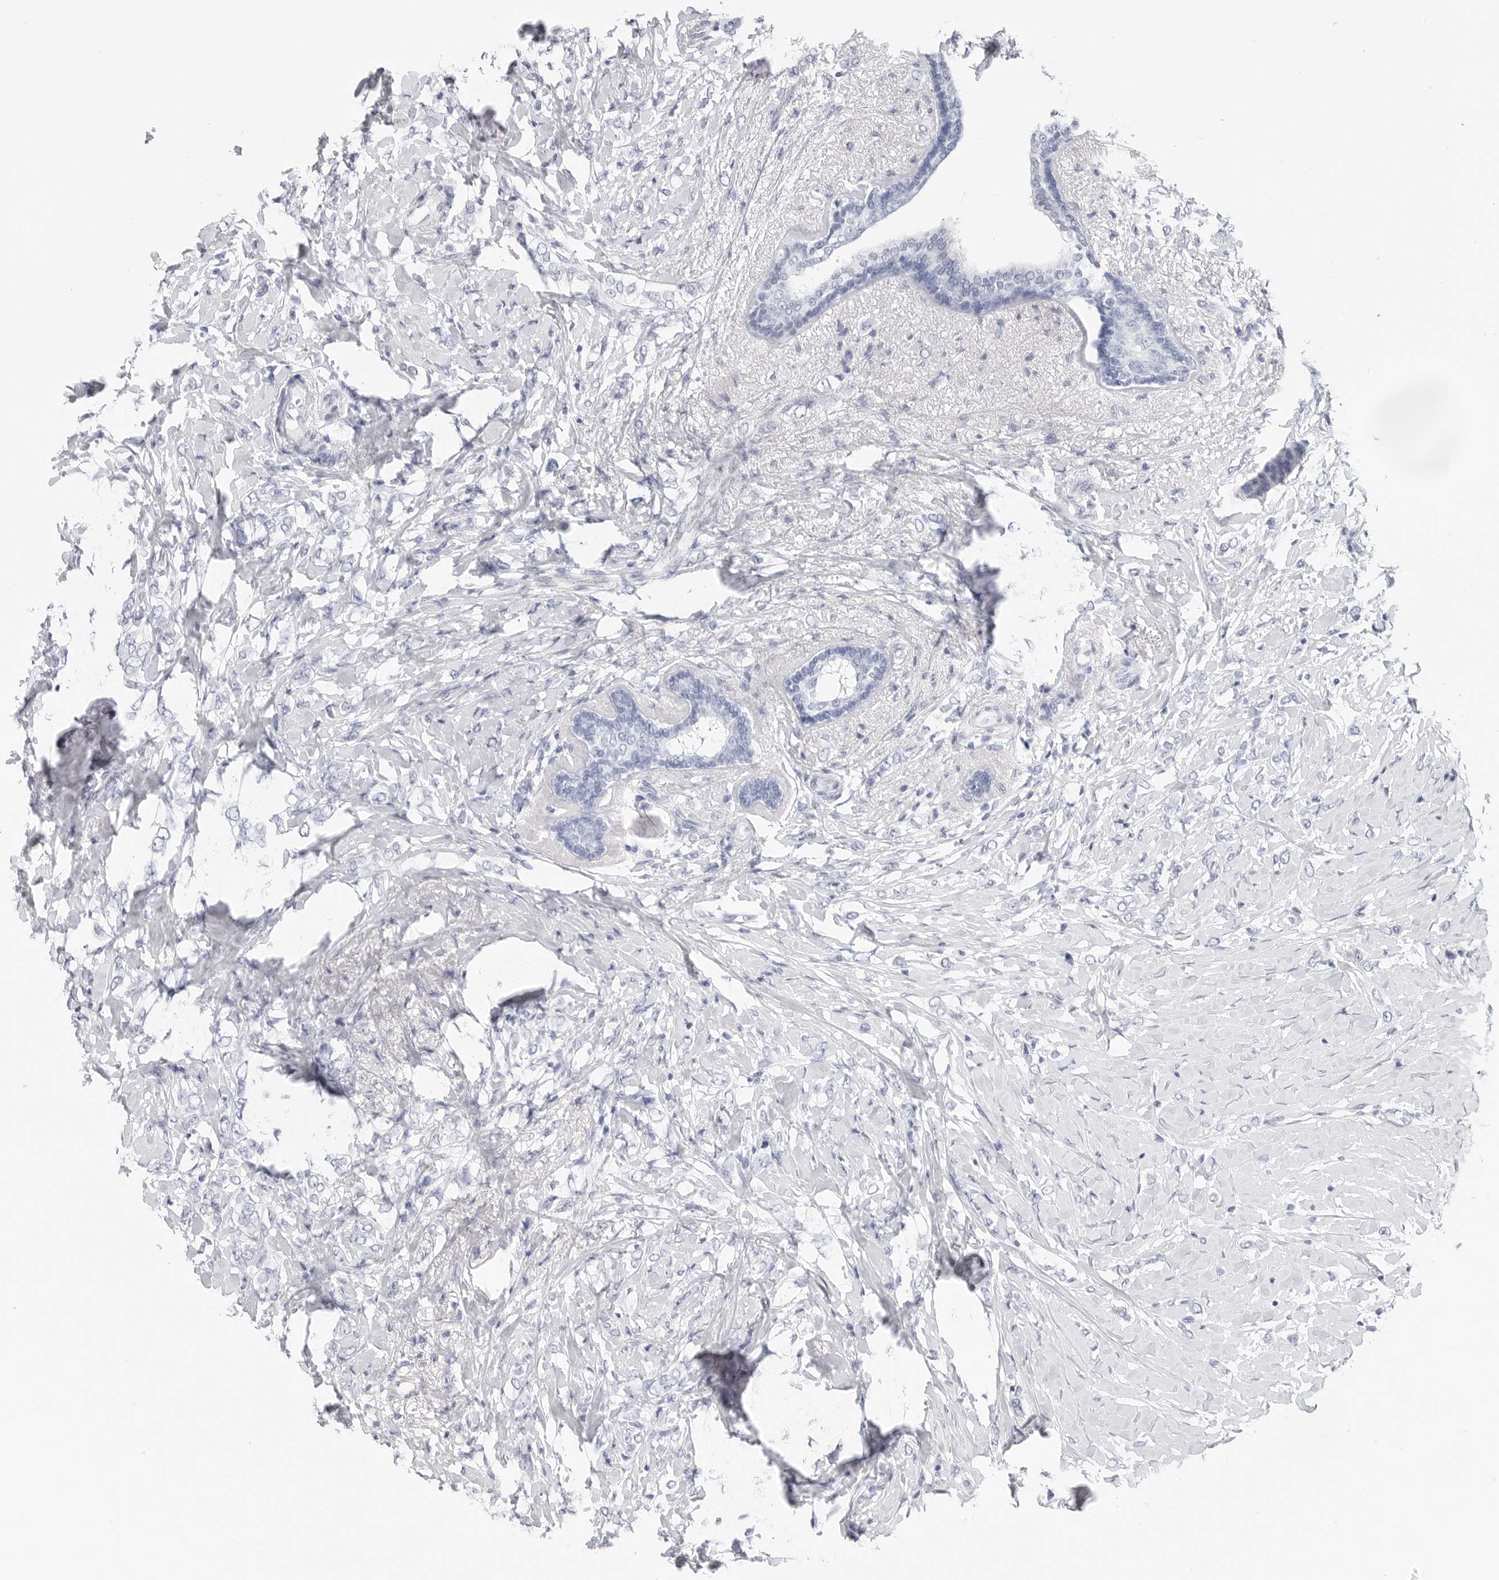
{"staining": {"intensity": "negative", "quantity": "none", "location": "none"}, "tissue": "breast cancer", "cell_type": "Tumor cells", "image_type": "cancer", "snomed": [{"axis": "morphology", "description": "Normal tissue, NOS"}, {"axis": "morphology", "description": "Lobular carcinoma"}, {"axis": "topography", "description": "Breast"}], "caption": "Tumor cells are negative for brown protein staining in breast cancer (lobular carcinoma).", "gene": "SLC19A1", "patient": {"sex": "female", "age": 47}}